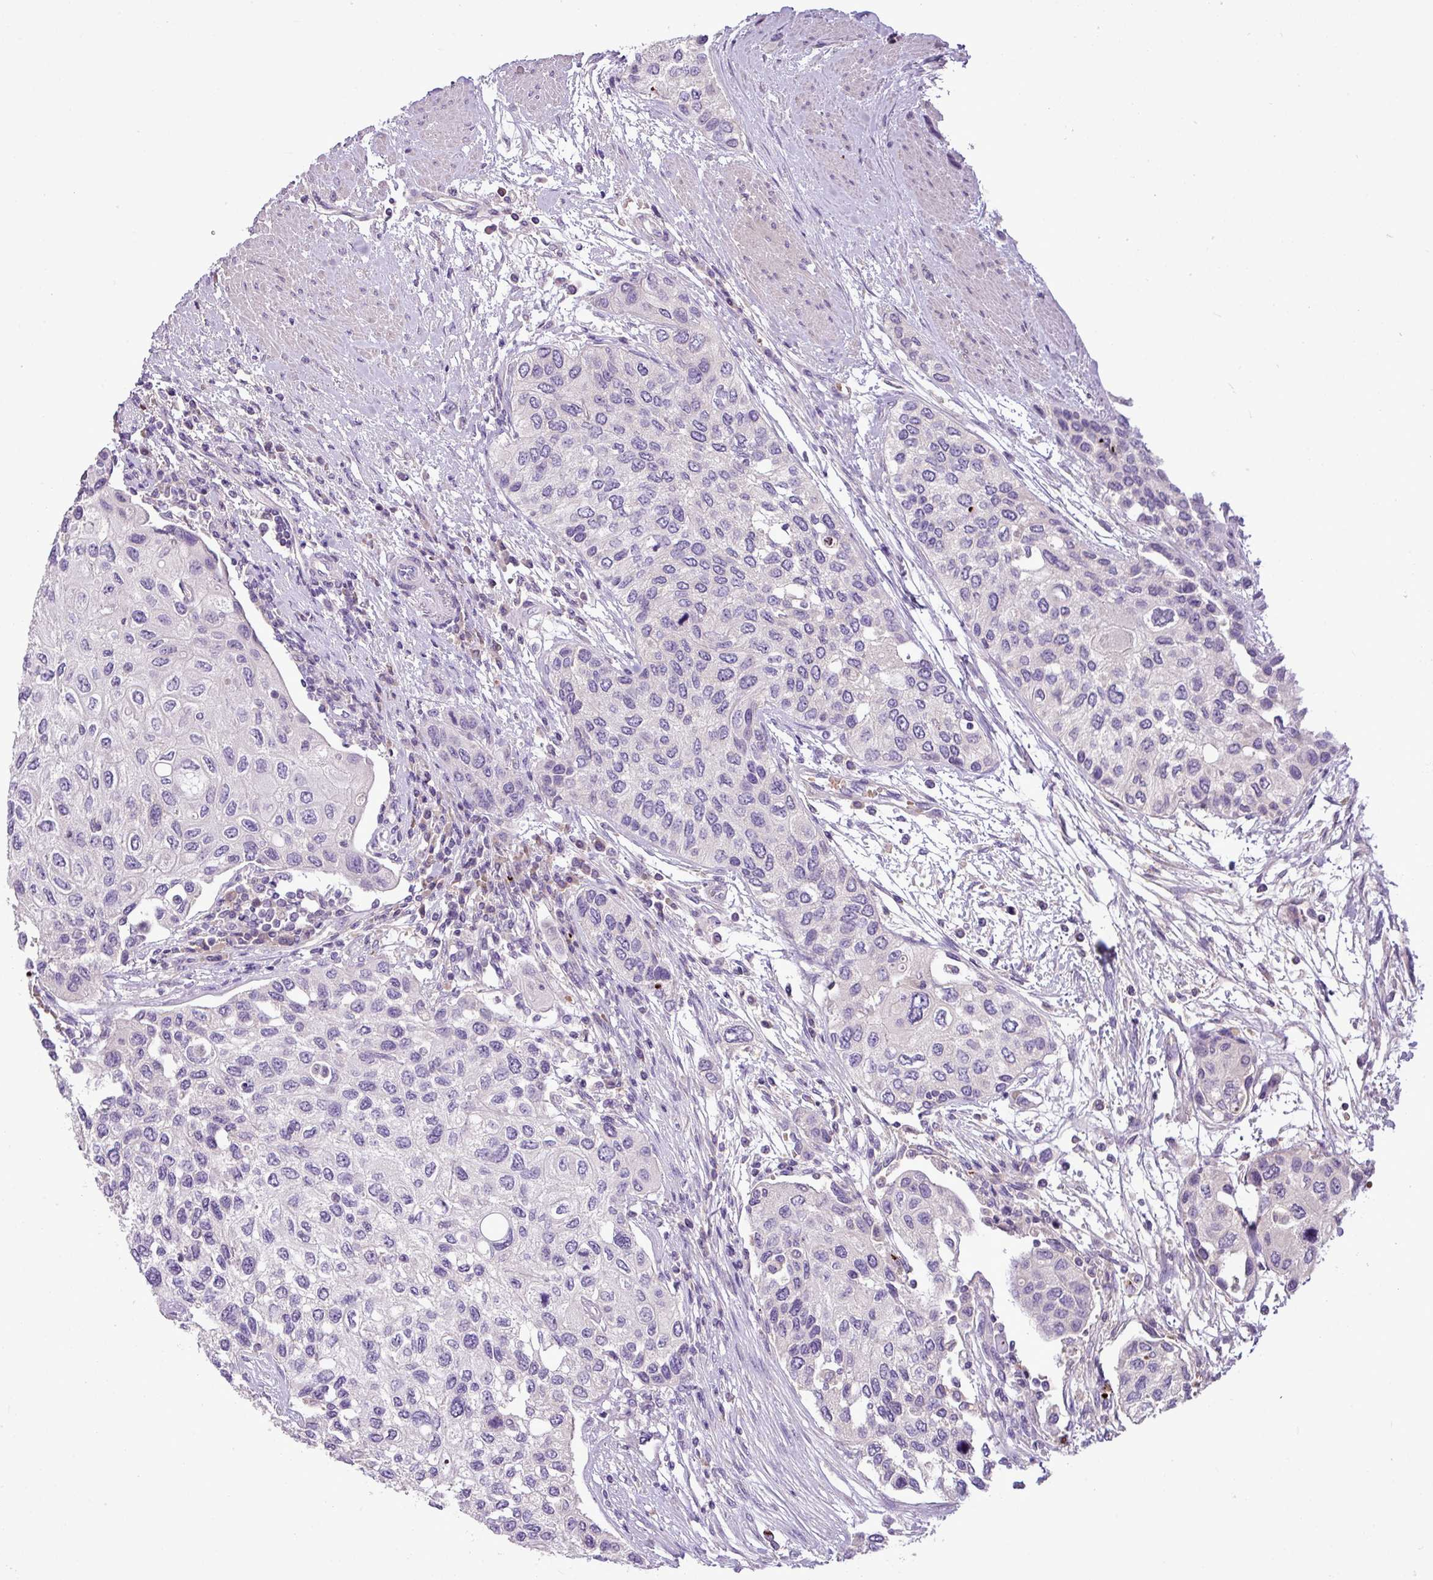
{"staining": {"intensity": "negative", "quantity": "none", "location": "none"}, "tissue": "urothelial cancer", "cell_type": "Tumor cells", "image_type": "cancer", "snomed": [{"axis": "morphology", "description": "Normal tissue, NOS"}, {"axis": "morphology", "description": "Urothelial carcinoma, High grade"}, {"axis": "topography", "description": "Vascular tissue"}, {"axis": "topography", "description": "Urinary bladder"}], "caption": "This is a image of immunohistochemistry staining of urothelial cancer, which shows no expression in tumor cells.", "gene": "IL17A", "patient": {"sex": "female", "age": 56}}